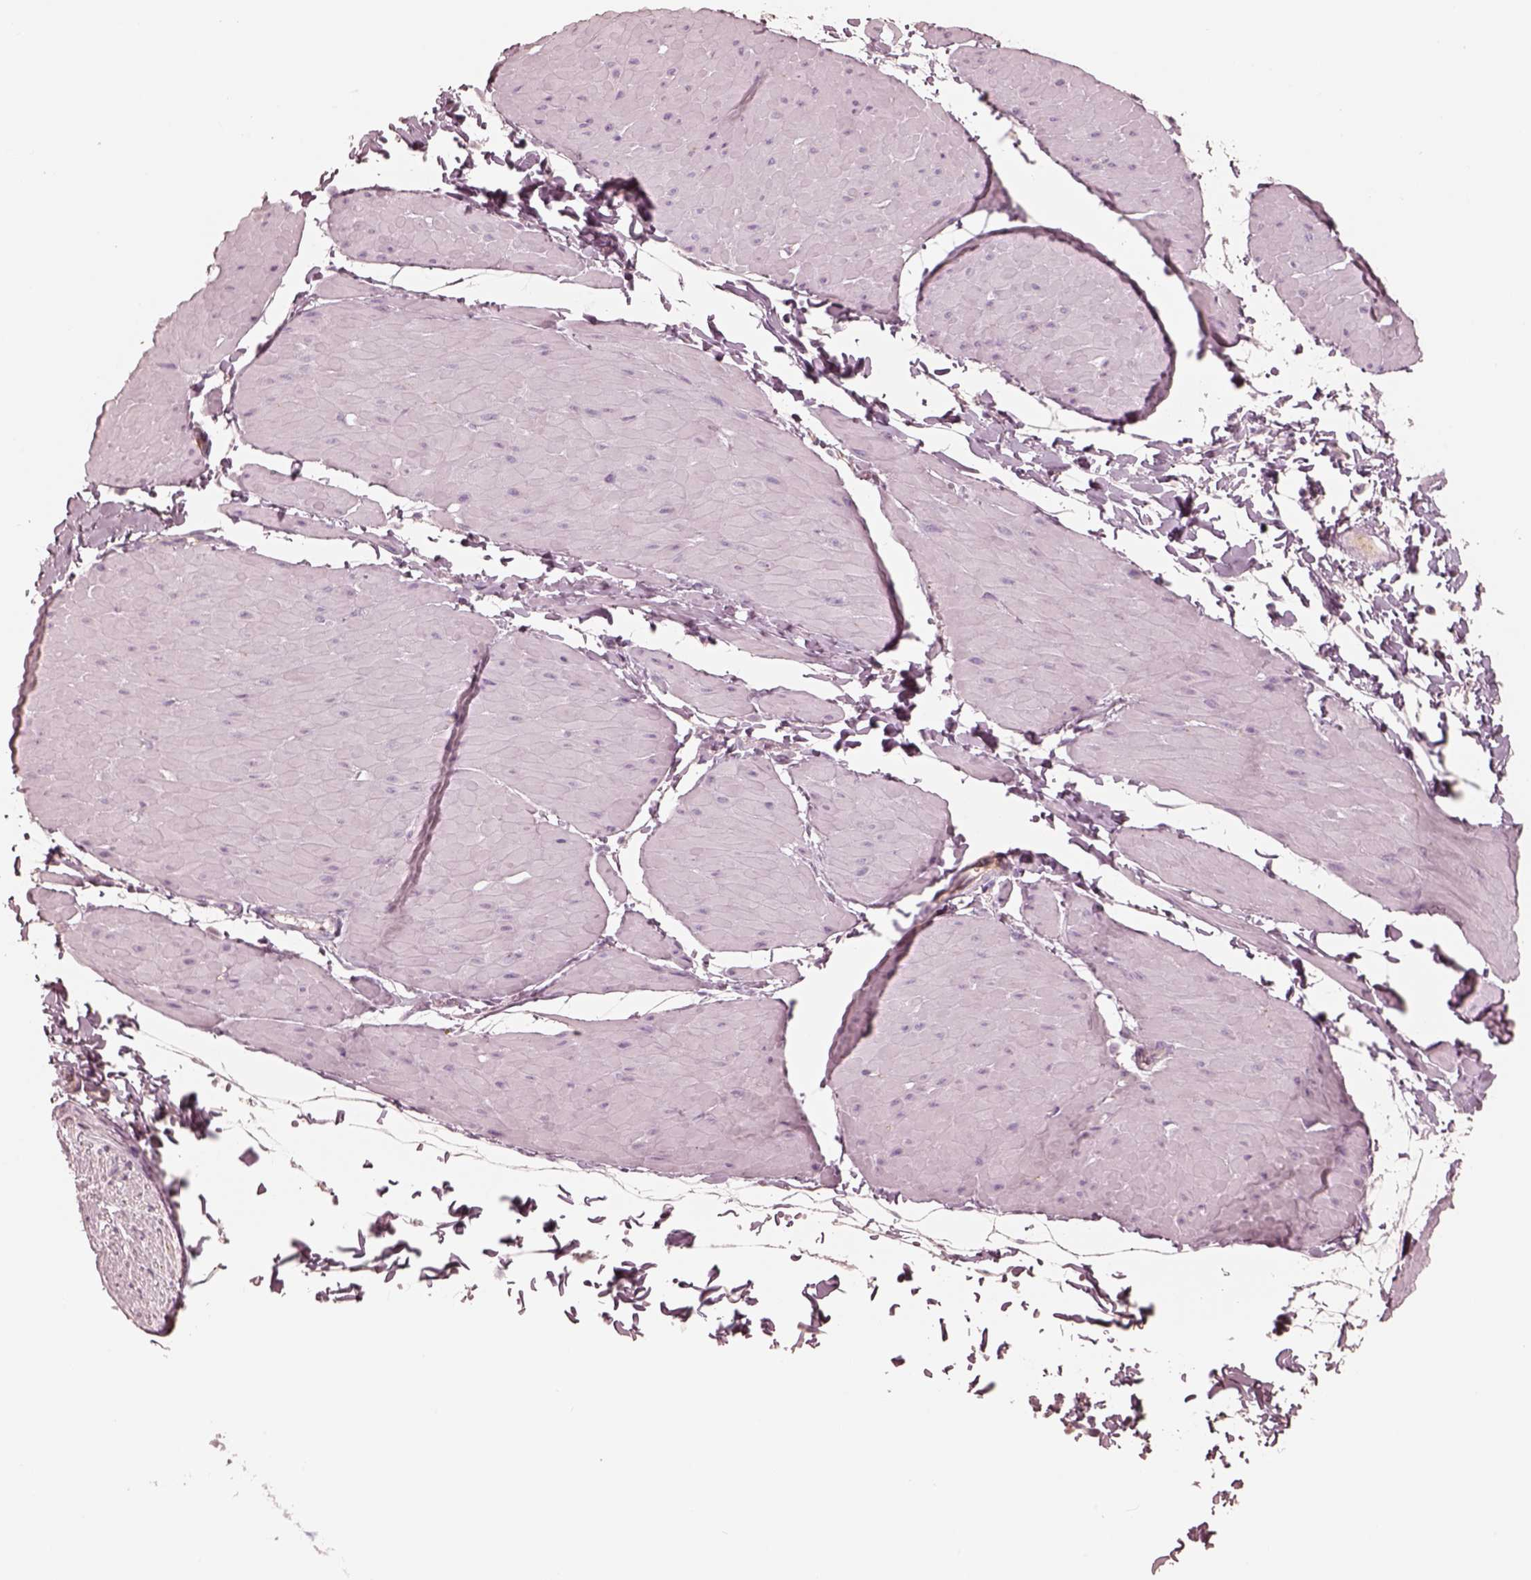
{"staining": {"intensity": "negative", "quantity": "none", "location": "none"}, "tissue": "adipose tissue", "cell_type": "Adipocytes", "image_type": "normal", "snomed": [{"axis": "morphology", "description": "Normal tissue, NOS"}, {"axis": "topography", "description": "Smooth muscle"}, {"axis": "topography", "description": "Peripheral nerve tissue"}], "caption": "Adipocytes are negative for brown protein staining in benign adipose tissue.", "gene": "GPRIN1", "patient": {"sex": "male", "age": 58}}